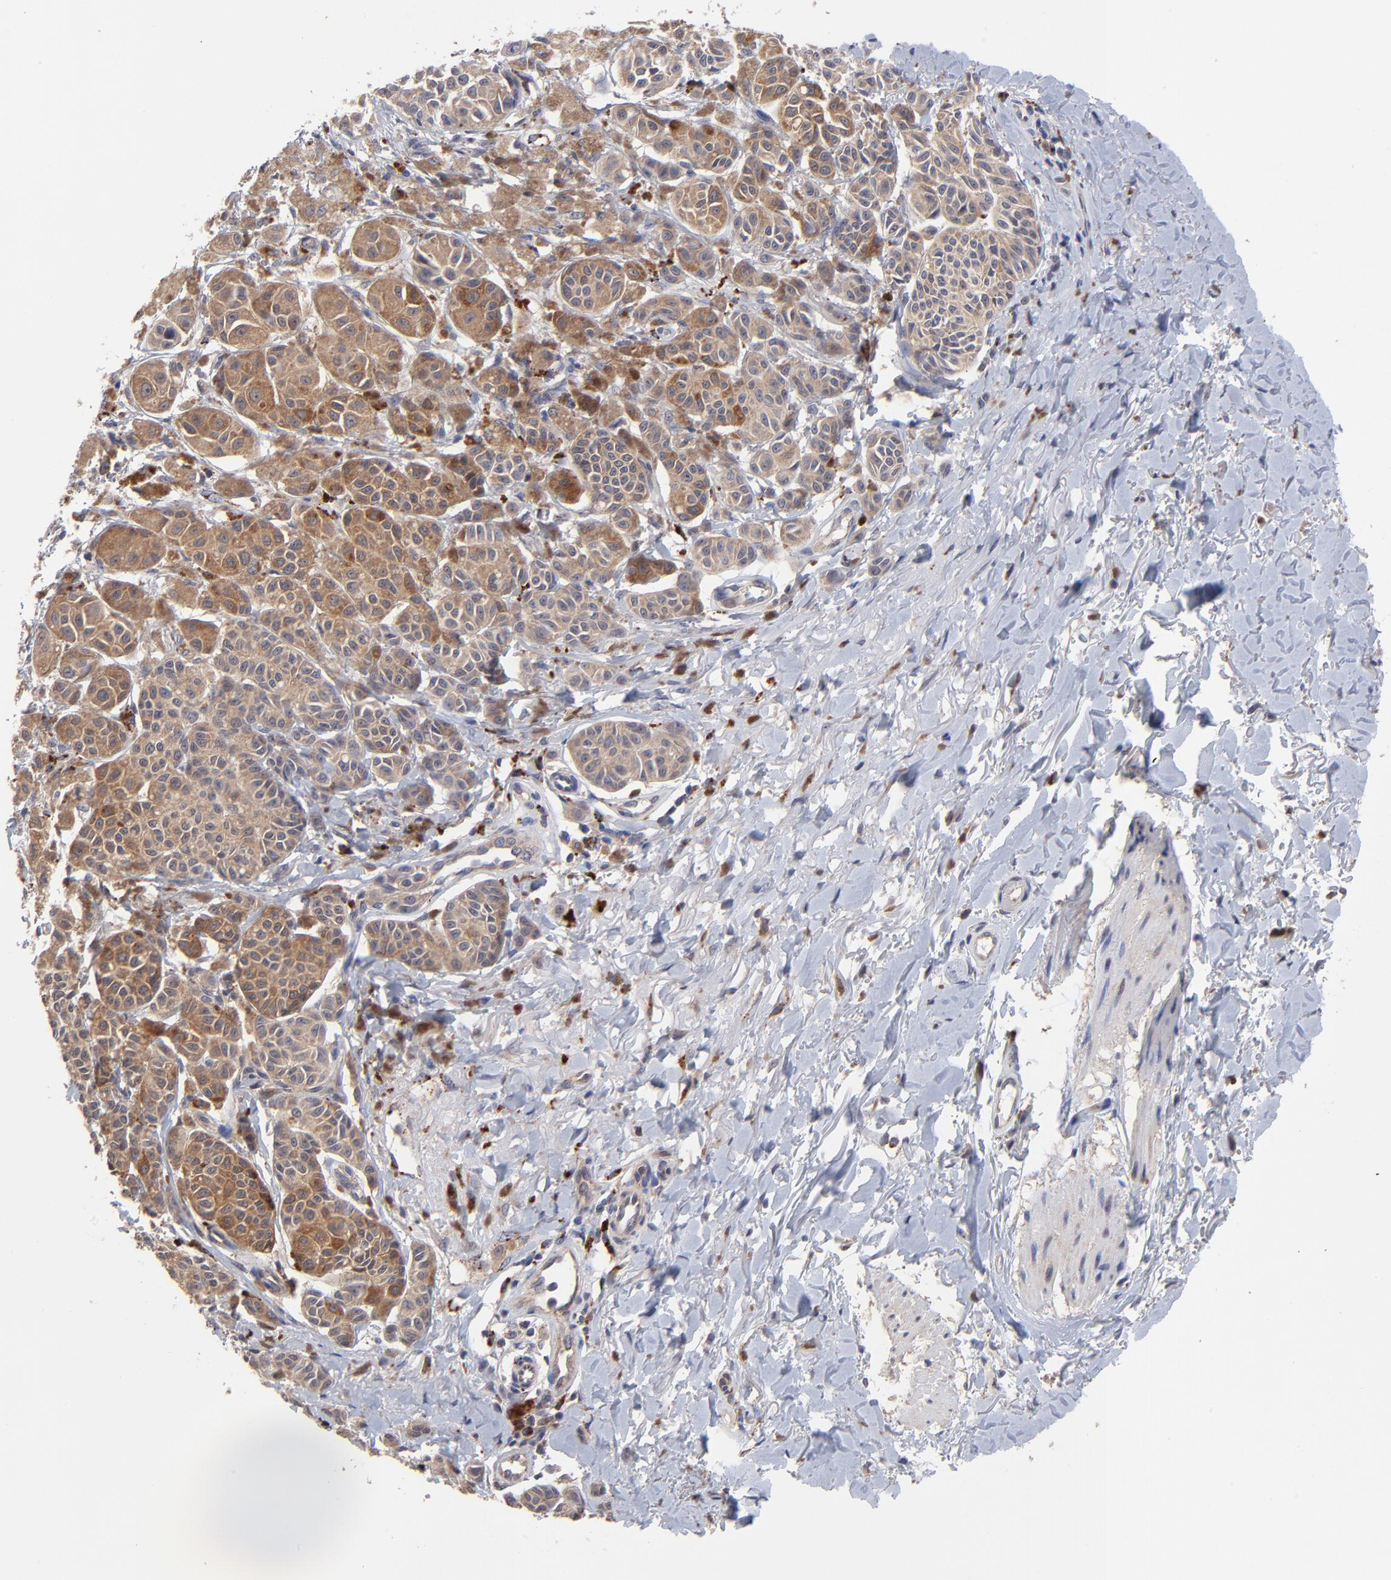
{"staining": {"intensity": "strong", "quantity": ">75%", "location": "cytoplasmic/membranous"}, "tissue": "melanoma", "cell_type": "Tumor cells", "image_type": "cancer", "snomed": [{"axis": "morphology", "description": "Malignant melanoma, NOS"}, {"axis": "topography", "description": "Skin"}], "caption": "A high-resolution micrograph shows immunohistochemistry staining of melanoma, which shows strong cytoplasmic/membranous staining in approximately >75% of tumor cells.", "gene": "PDE4B", "patient": {"sex": "male", "age": 76}}